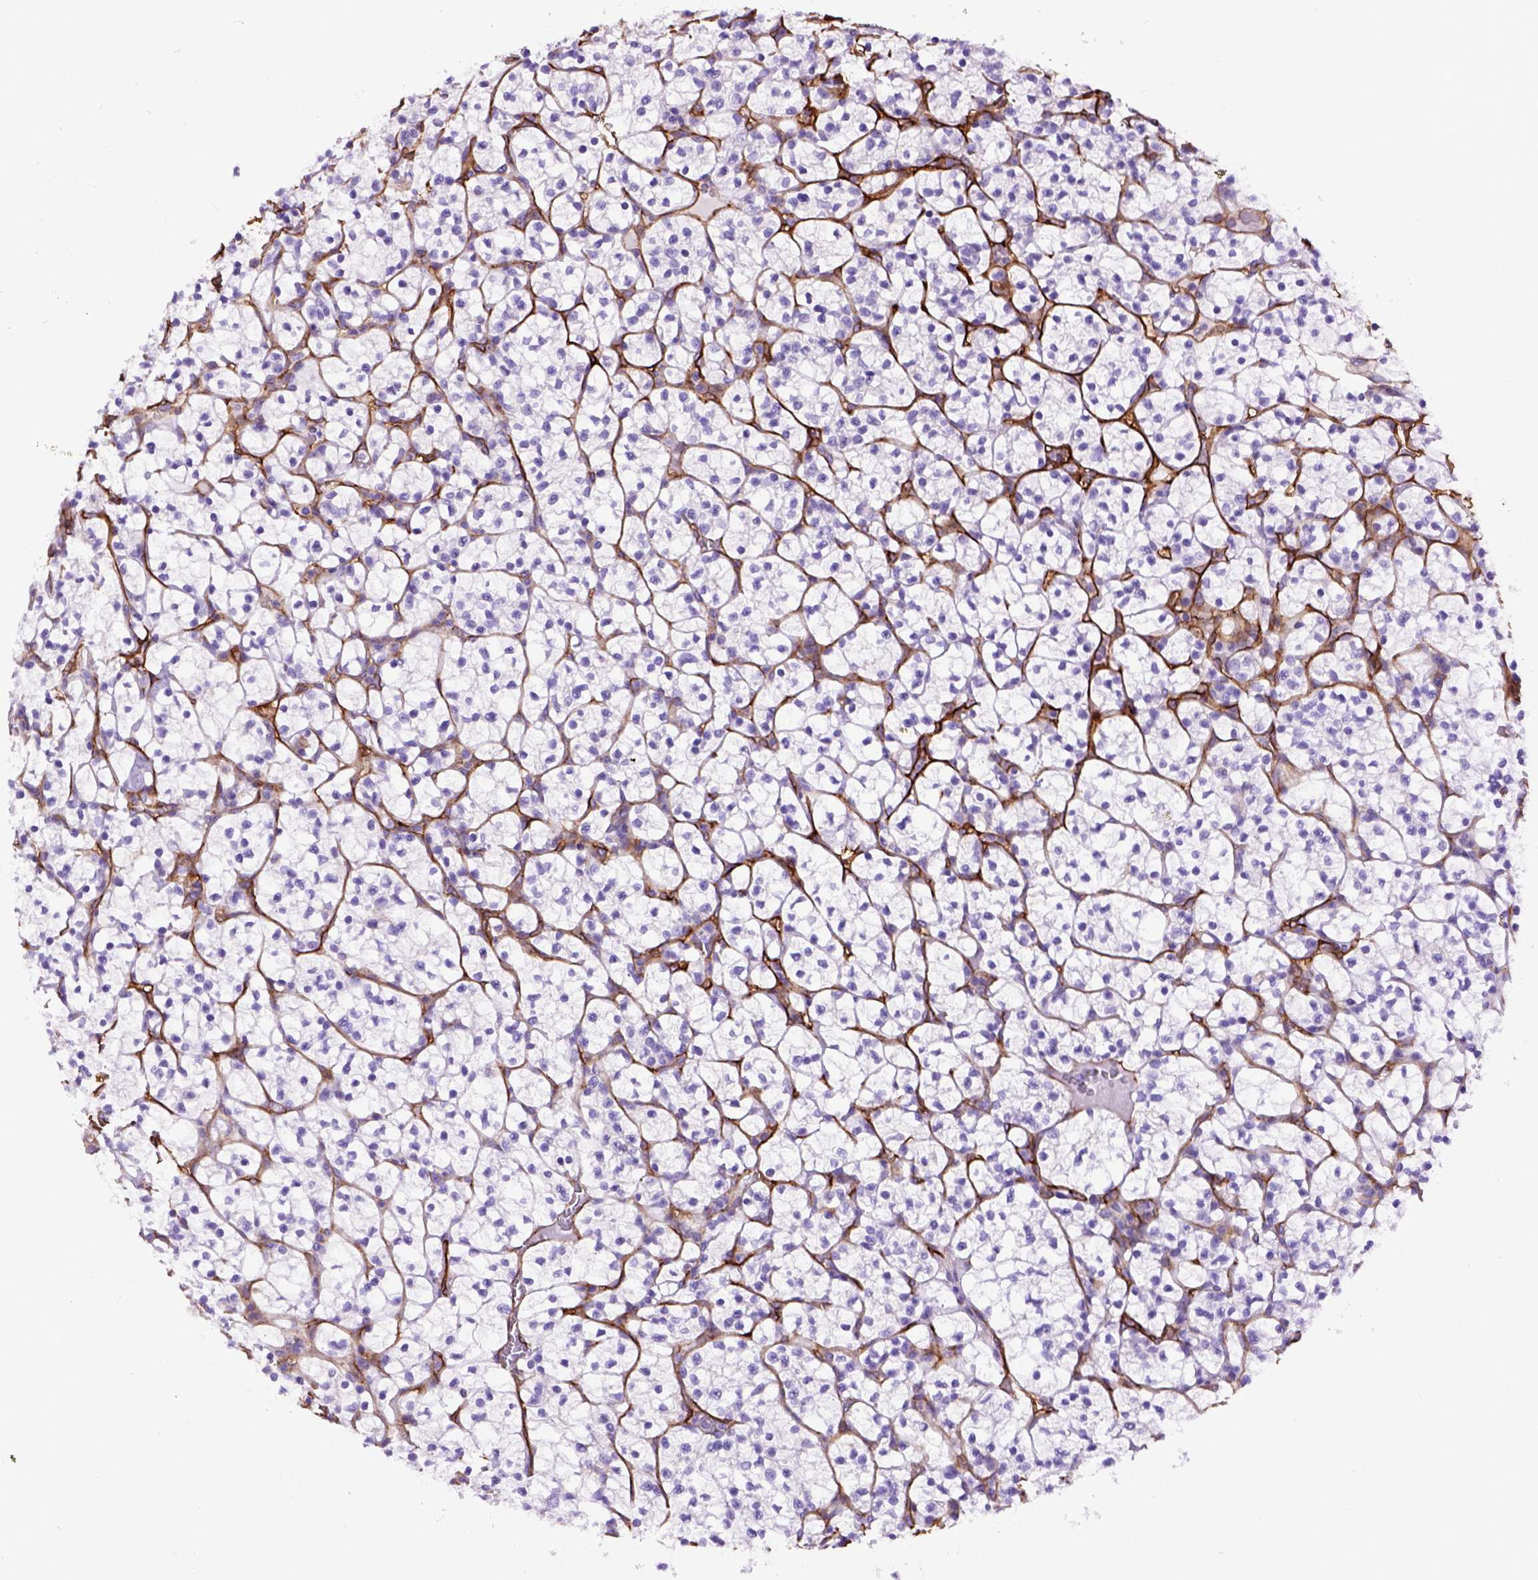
{"staining": {"intensity": "negative", "quantity": "none", "location": "none"}, "tissue": "renal cancer", "cell_type": "Tumor cells", "image_type": "cancer", "snomed": [{"axis": "morphology", "description": "Adenocarcinoma, NOS"}, {"axis": "topography", "description": "Kidney"}], "caption": "High power microscopy histopathology image of an immunohistochemistry (IHC) photomicrograph of adenocarcinoma (renal), revealing no significant staining in tumor cells.", "gene": "ENG", "patient": {"sex": "female", "age": 89}}